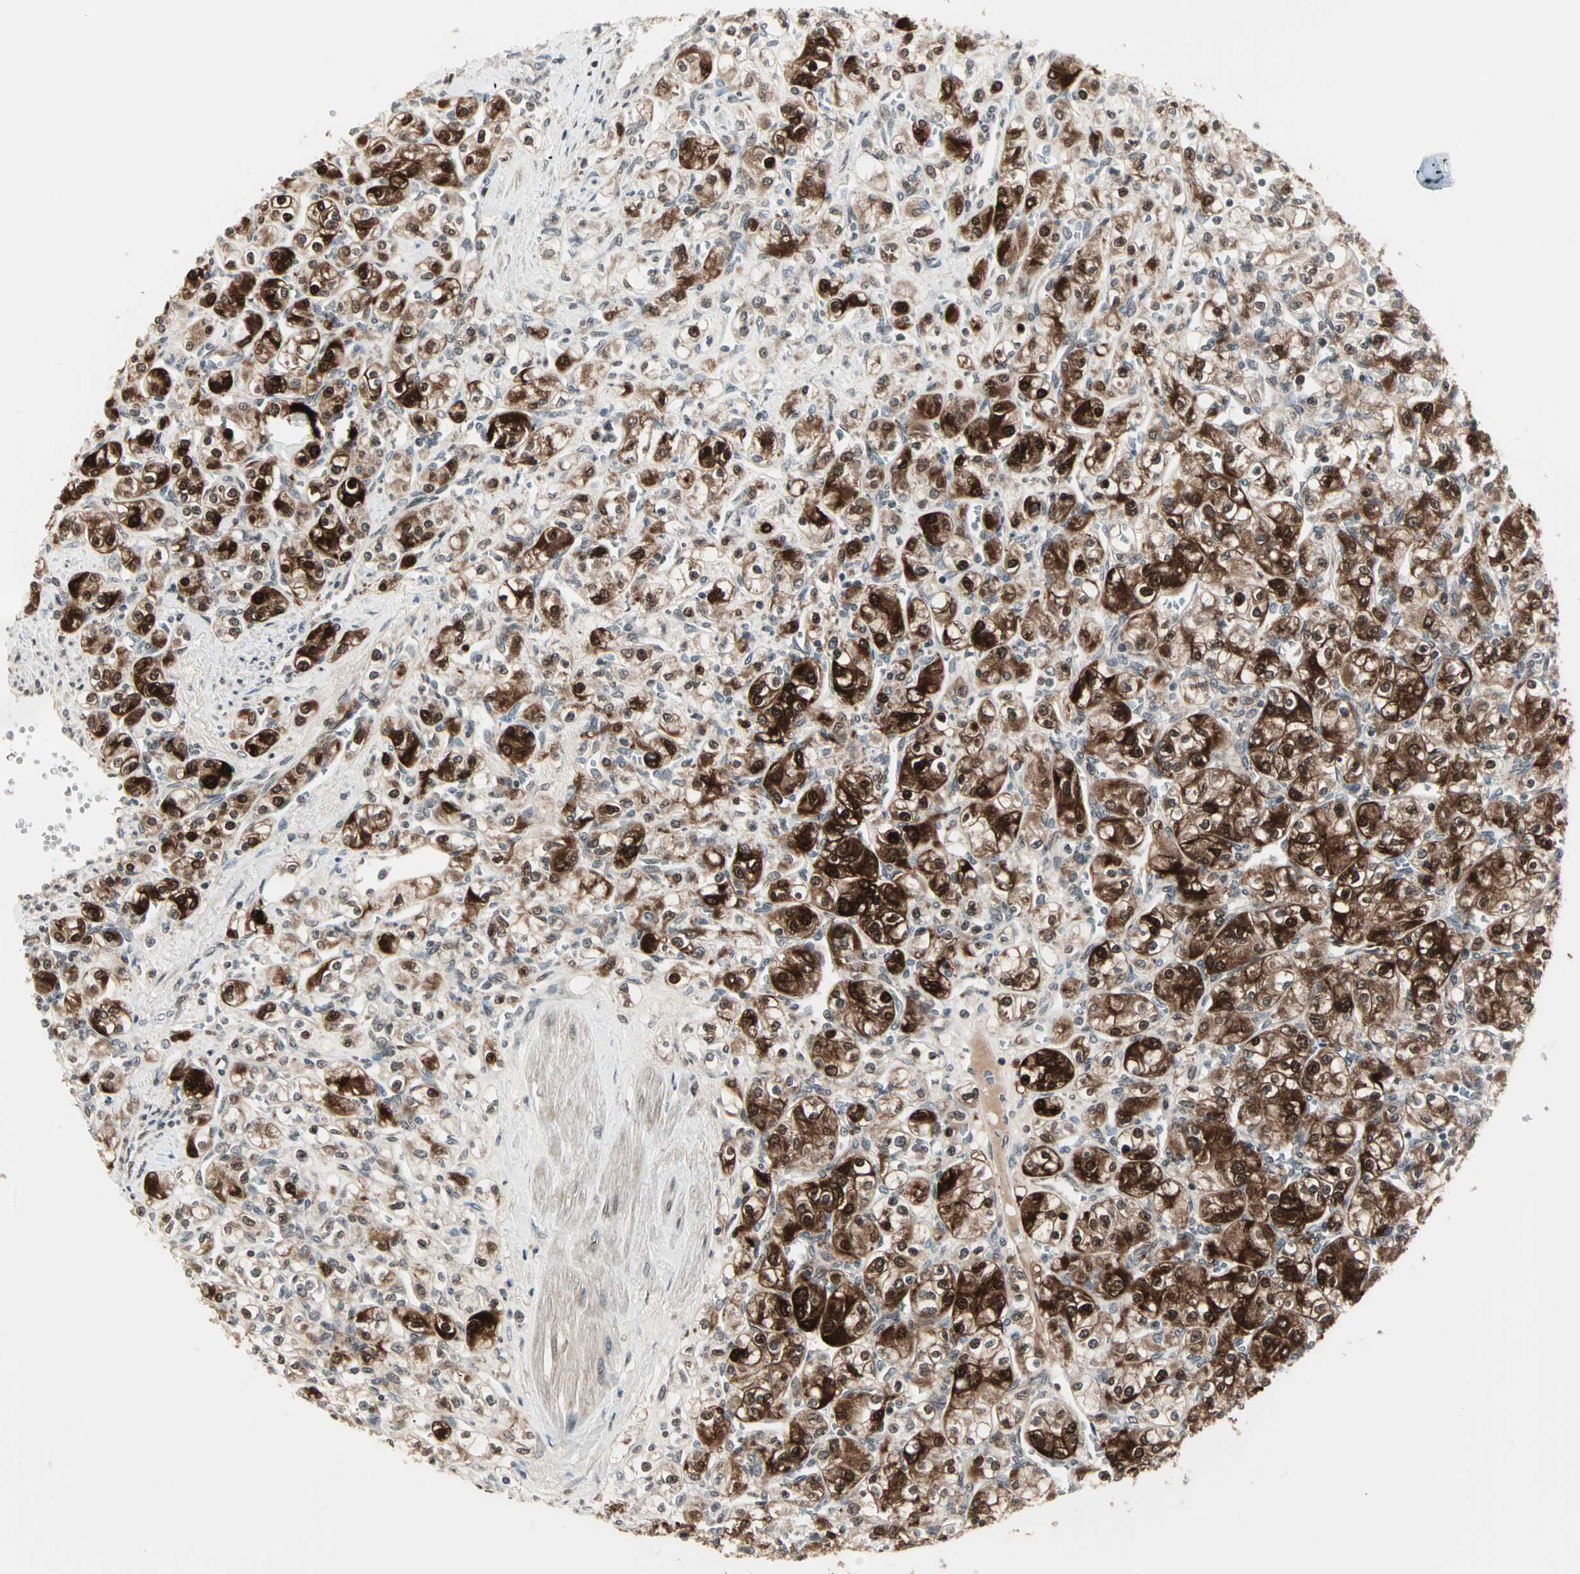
{"staining": {"intensity": "strong", "quantity": ">75%", "location": "cytoplasmic/membranous,nuclear"}, "tissue": "renal cancer", "cell_type": "Tumor cells", "image_type": "cancer", "snomed": [{"axis": "morphology", "description": "Adenocarcinoma, NOS"}, {"axis": "topography", "description": "Kidney"}], "caption": "Protein expression analysis of renal cancer displays strong cytoplasmic/membranous and nuclear positivity in about >75% of tumor cells. (Stains: DAB (3,3'-diaminobenzidine) in brown, nuclei in blue, Microscopy: brightfield microscopy at high magnification).", "gene": "CBLC", "patient": {"sex": "male", "age": 77}}